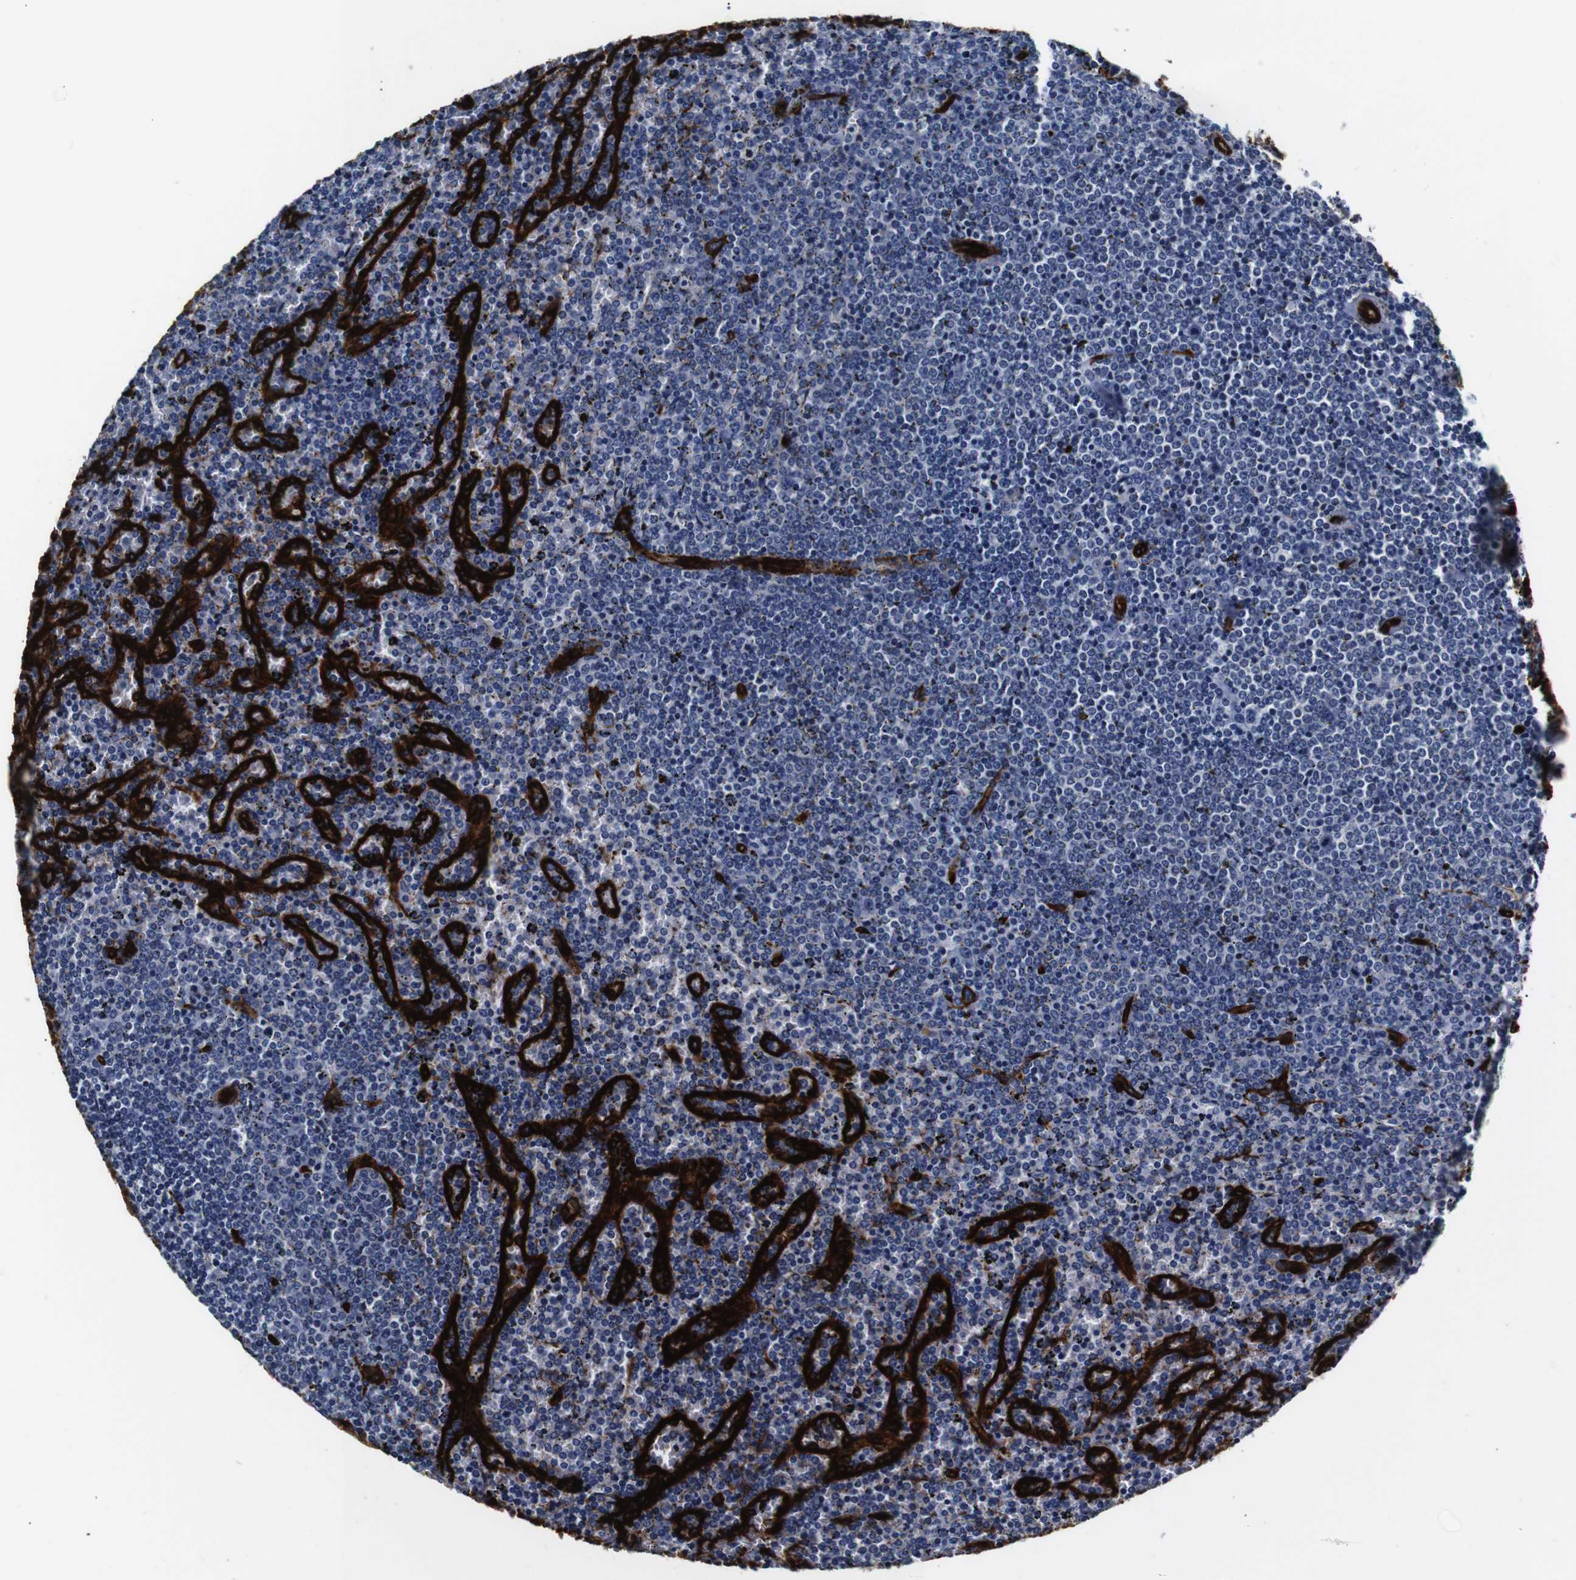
{"staining": {"intensity": "negative", "quantity": "none", "location": "none"}, "tissue": "lymphoma", "cell_type": "Tumor cells", "image_type": "cancer", "snomed": [{"axis": "morphology", "description": "Malignant lymphoma, non-Hodgkin's type, Low grade"}, {"axis": "topography", "description": "Spleen"}], "caption": "The histopathology image shows no significant positivity in tumor cells of low-grade malignant lymphoma, non-Hodgkin's type.", "gene": "CAV2", "patient": {"sex": "female", "age": 77}}